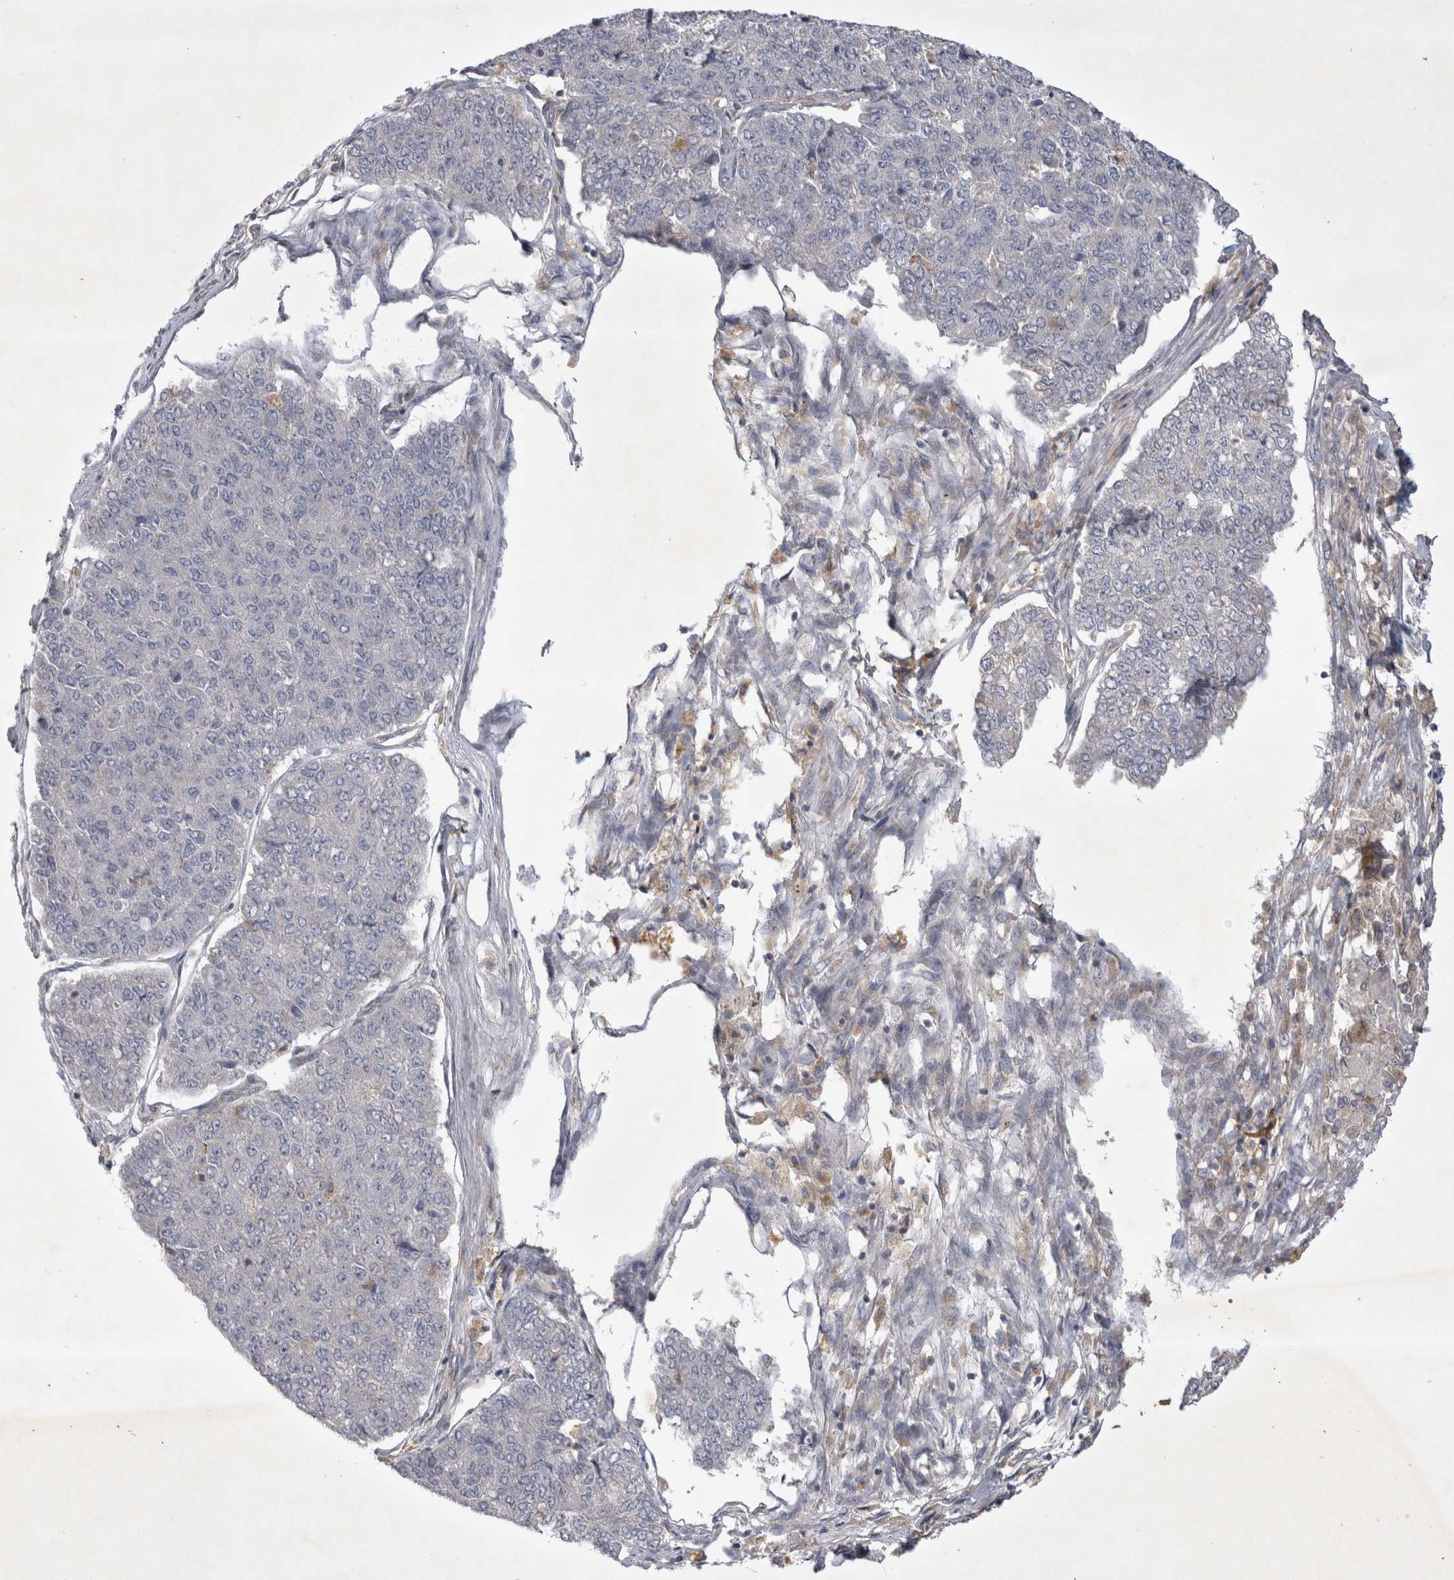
{"staining": {"intensity": "negative", "quantity": "none", "location": "none"}, "tissue": "pancreatic cancer", "cell_type": "Tumor cells", "image_type": "cancer", "snomed": [{"axis": "morphology", "description": "Adenocarcinoma, NOS"}, {"axis": "topography", "description": "Pancreas"}], "caption": "Immunohistochemistry histopathology image of pancreatic cancer (adenocarcinoma) stained for a protein (brown), which displays no positivity in tumor cells. Nuclei are stained in blue.", "gene": "SRD5A3", "patient": {"sex": "male", "age": 50}}